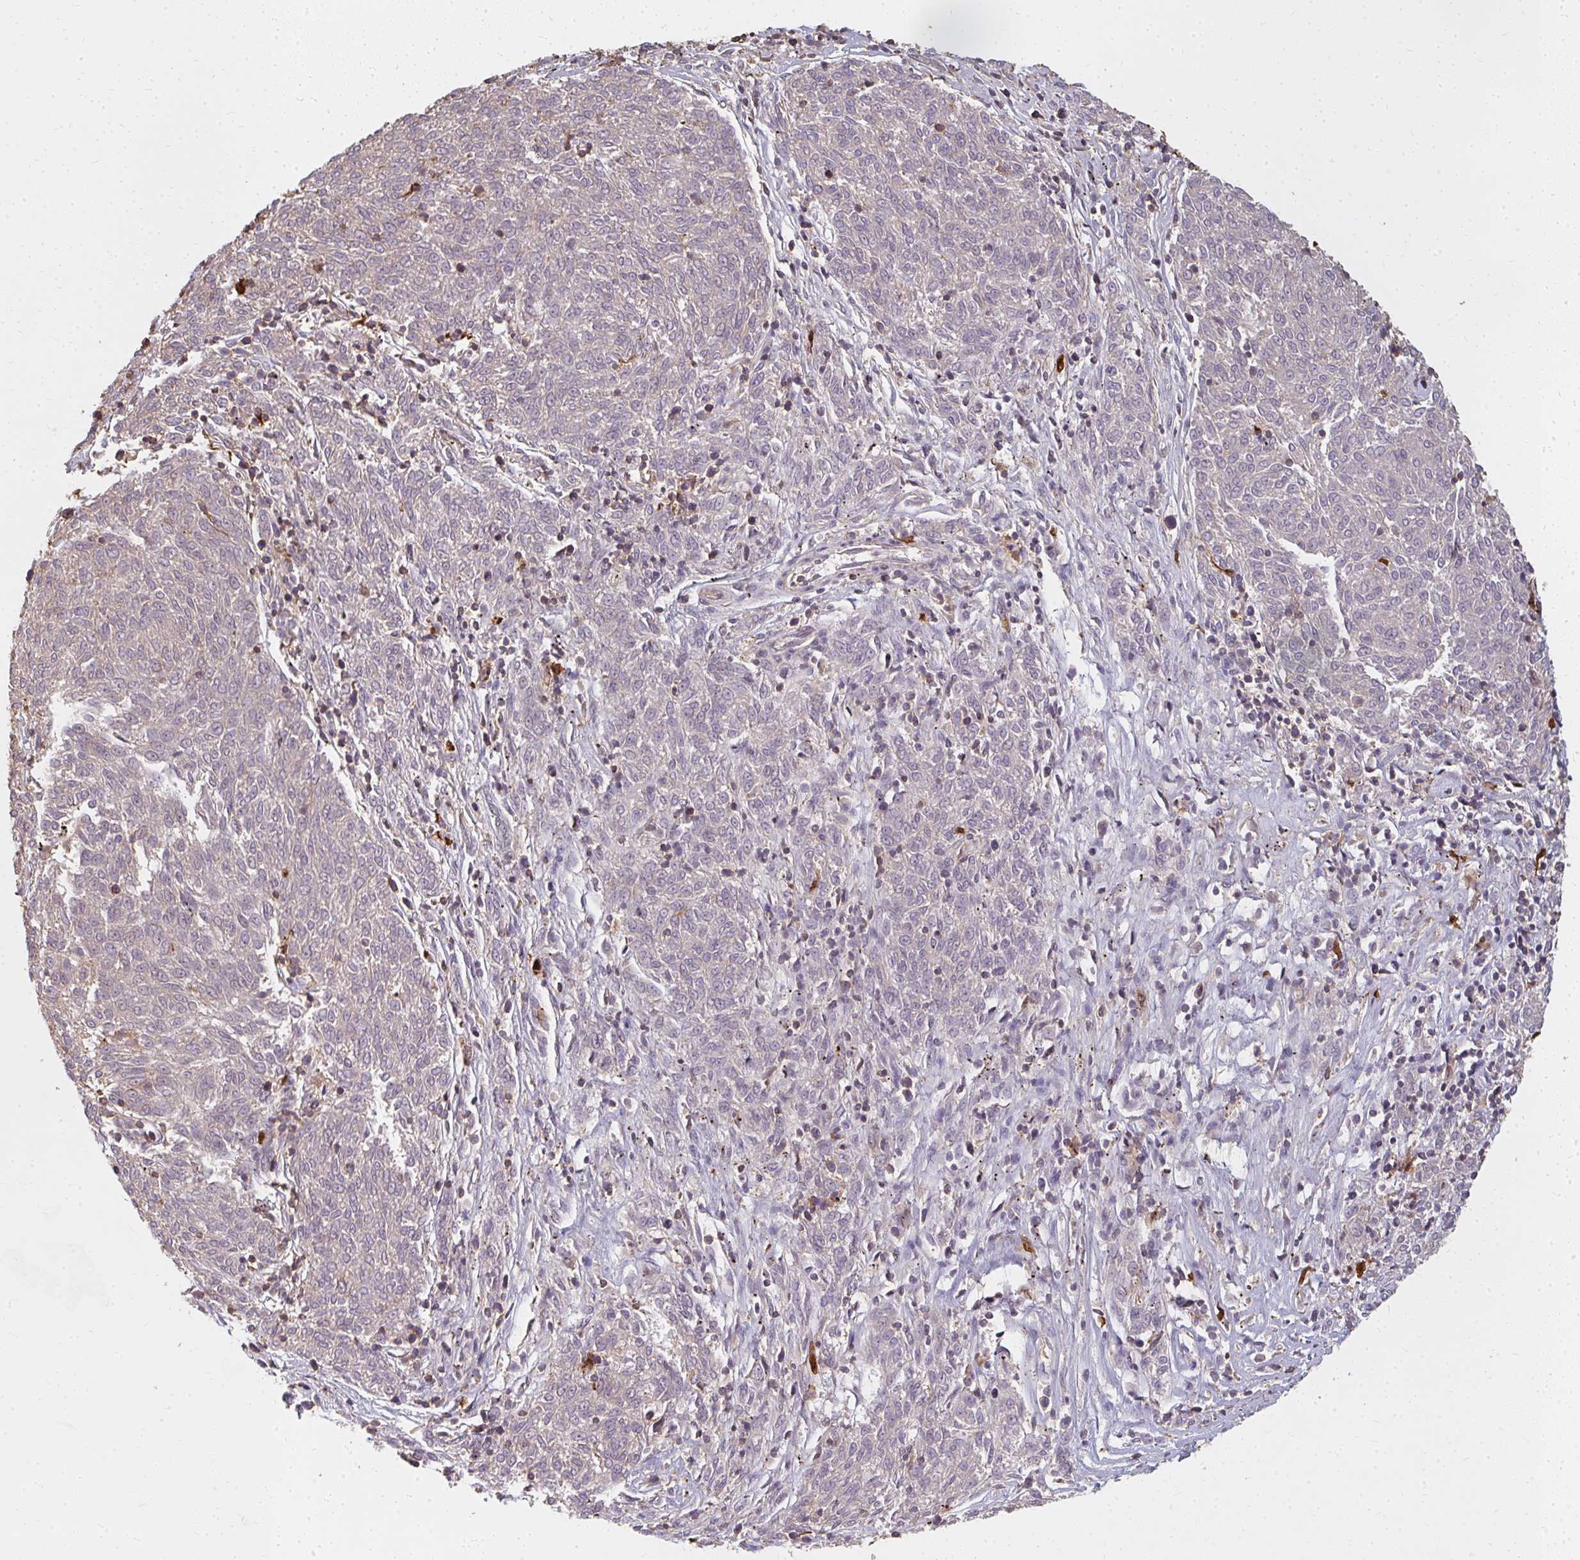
{"staining": {"intensity": "negative", "quantity": "none", "location": "none"}, "tissue": "melanoma", "cell_type": "Tumor cells", "image_type": "cancer", "snomed": [{"axis": "morphology", "description": "Malignant melanoma, NOS"}, {"axis": "topography", "description": "Skin"}], "caption": "High magnification brightfield microscopy of melanoma stained with DAB (brown) and counterstained with hematoxylin (blue): tumor cells show no significant expression.", "gene": "CNTRL", "patient": {"sex": "female", "age": 72}}